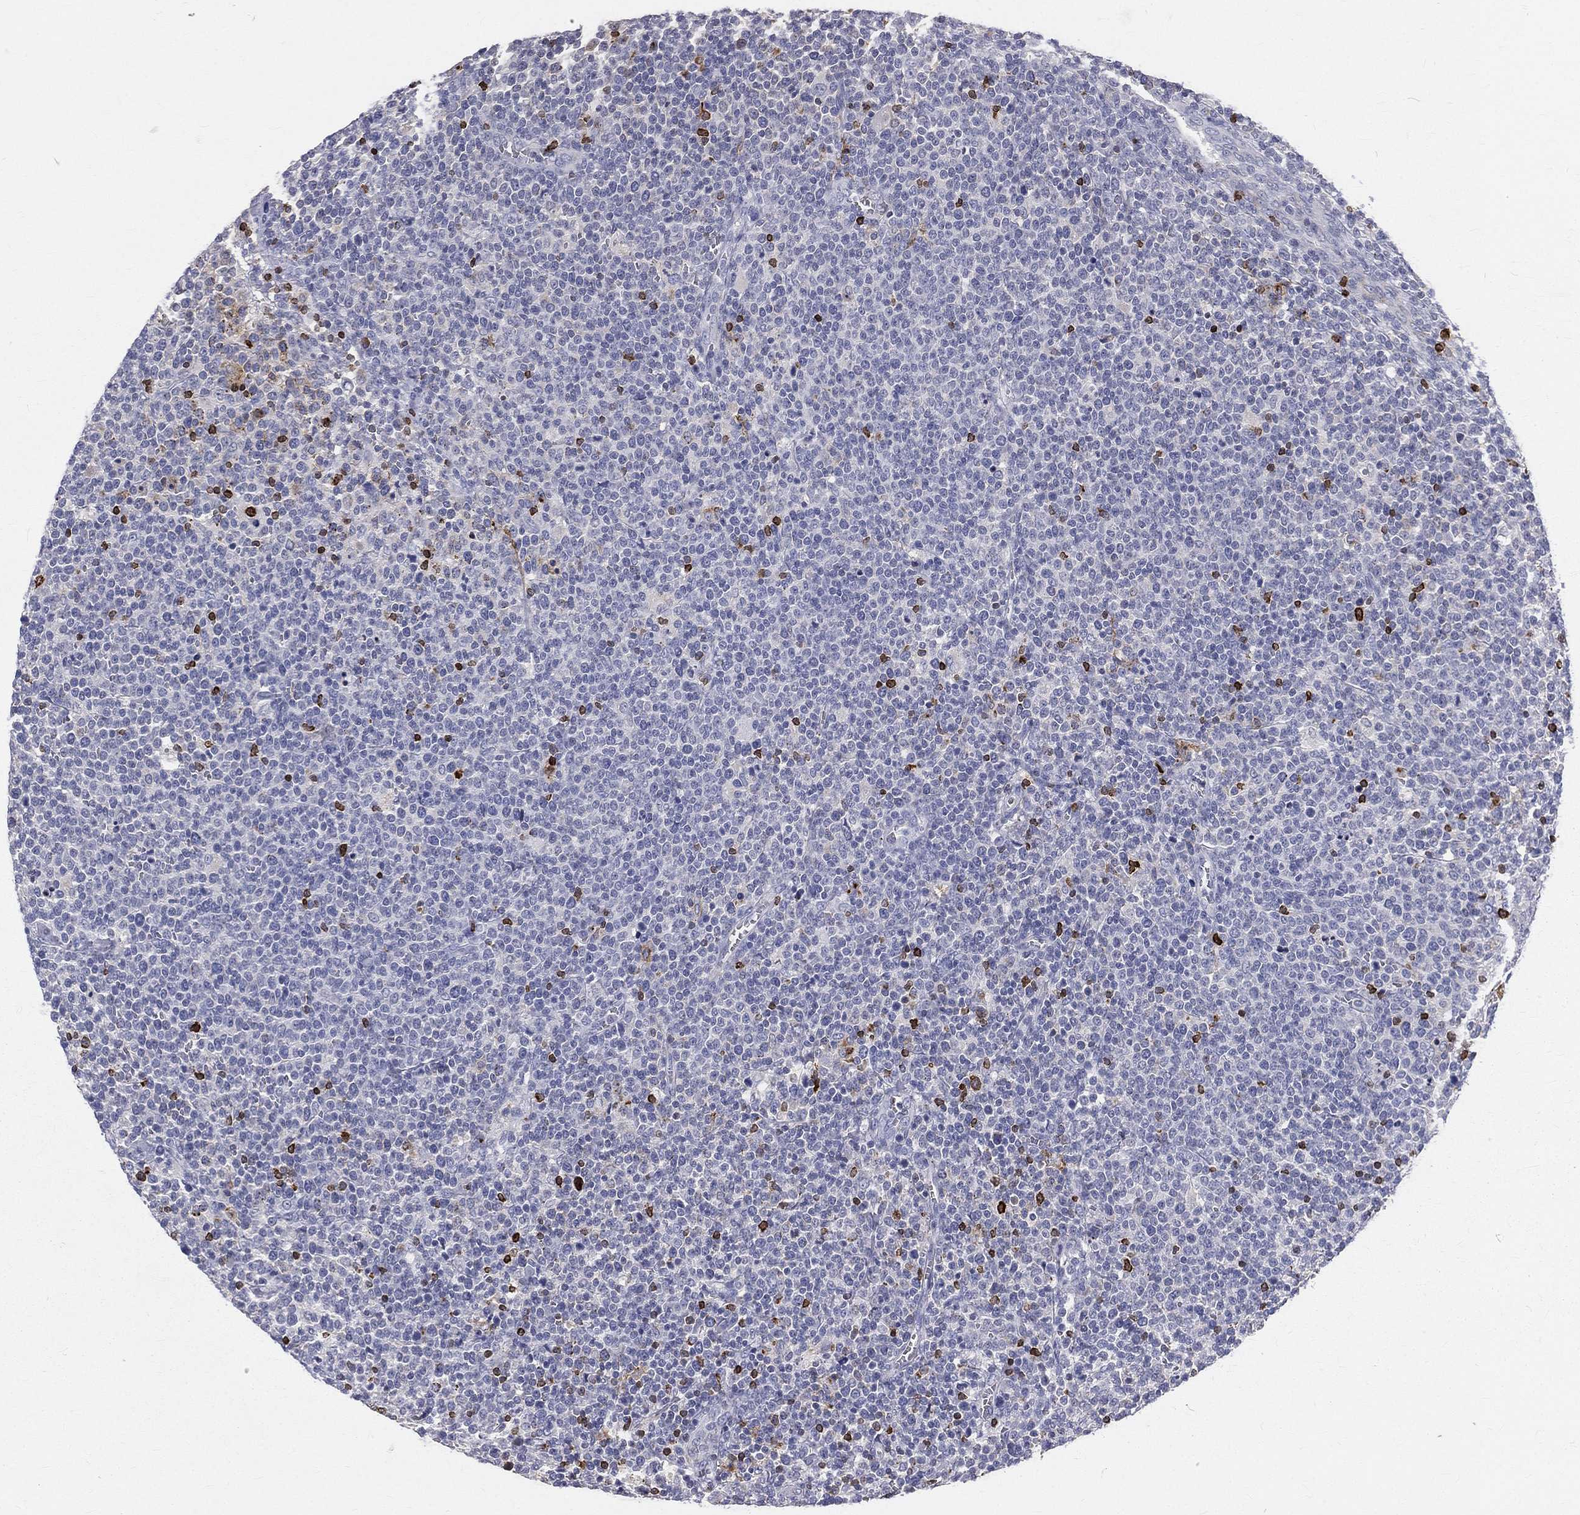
{"staining": {"intensity": "negative", "quantity": "none", "location": "none"}, "tissue": "lymphoma", "cell_type": "Tumor cells", "image_type": "cancer", "snomed": [{"axis": "morphology", "description": "Malignant lymphoma, non-Hodgkin's type, High grade"}, {"axis": "topography", "description": "Lymph node"}], "caption": "This is an immunohistochemistry micrograph of lymphoma. There is no positivity in tumor cells.", "gene": "CTSW", "patient": {"sex": "male", "age": 61}}